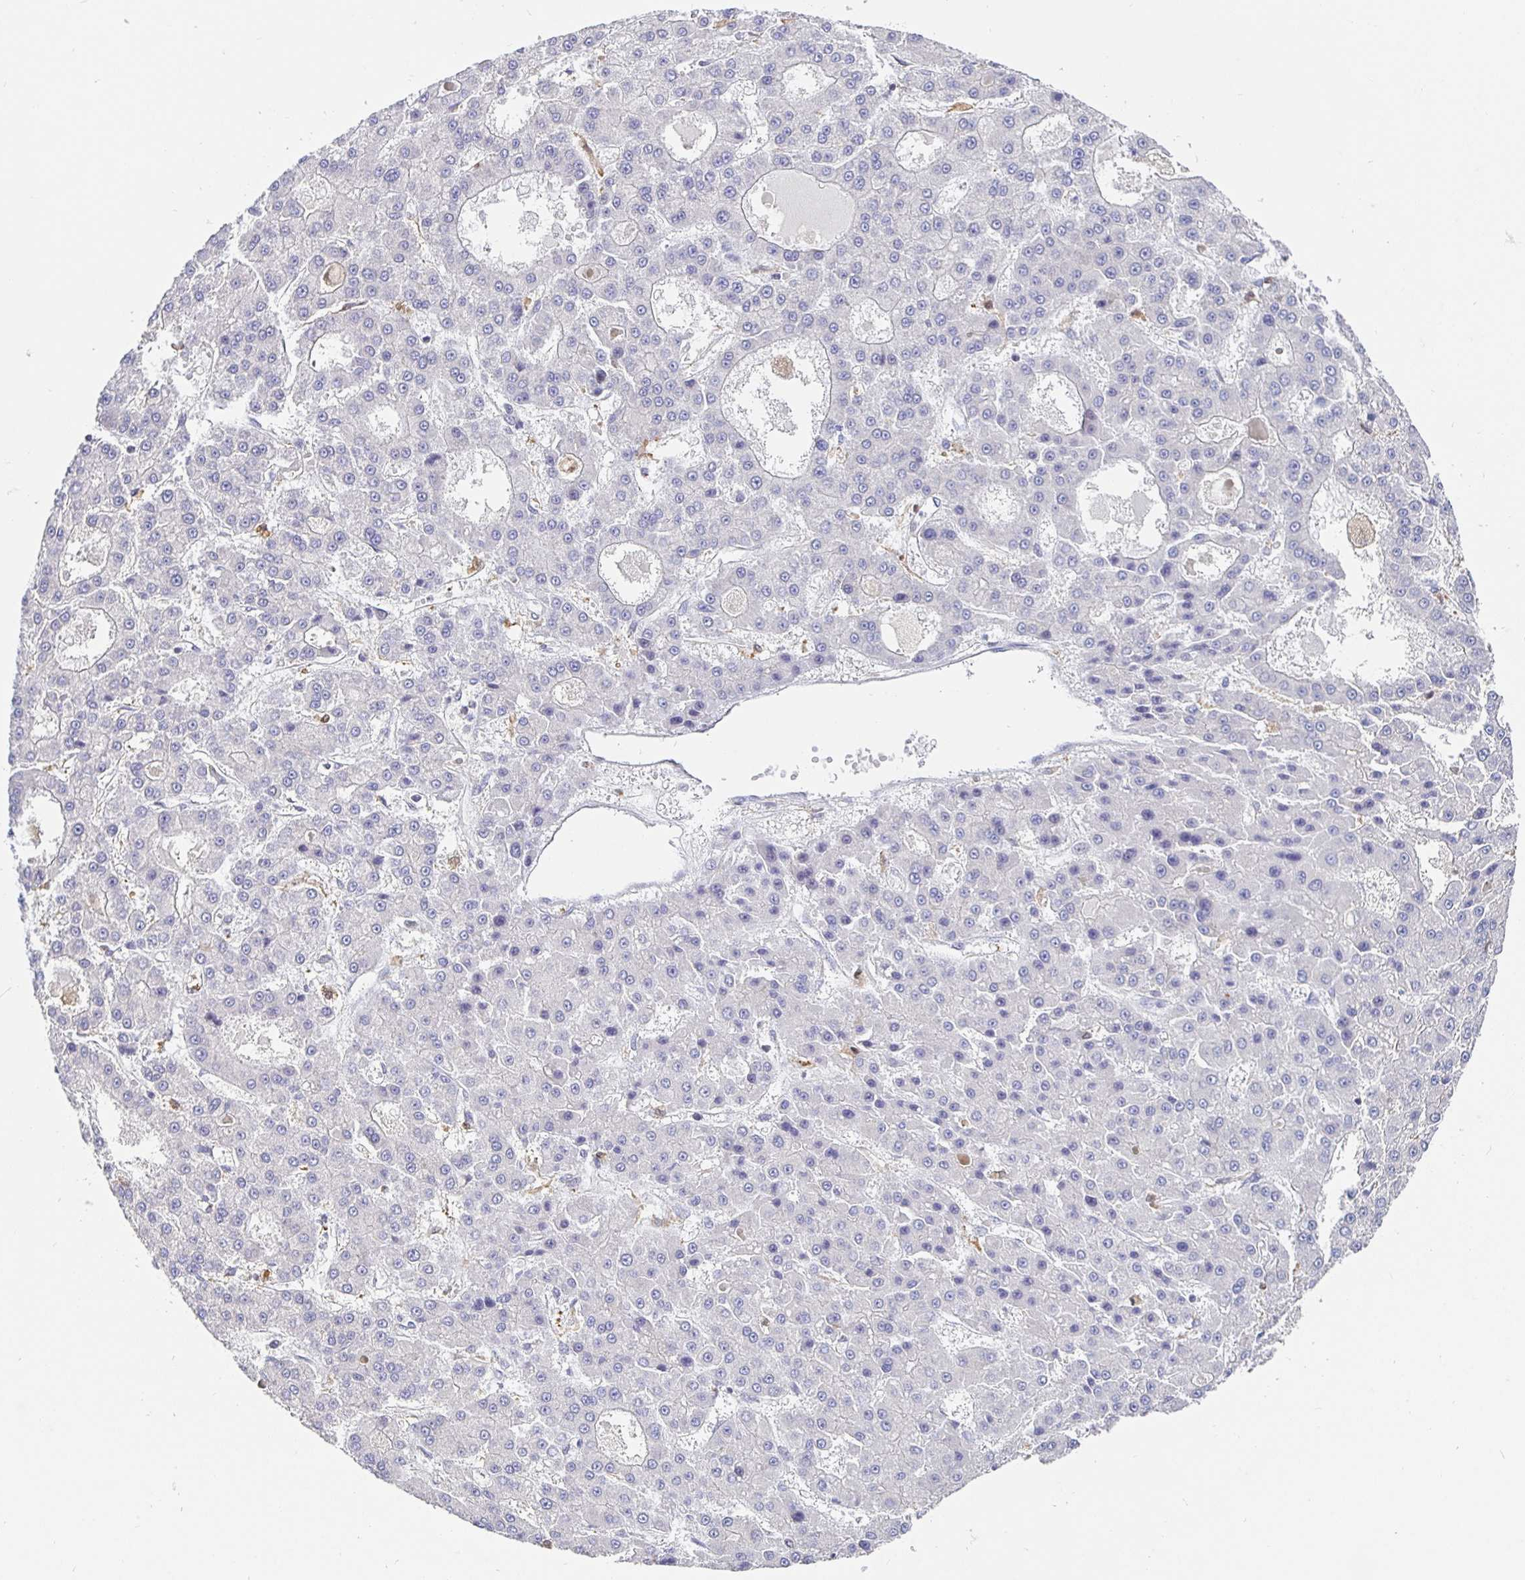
{"staining": {"intensity": "negative", "quantity": "none", "location": "none"}, "tissue": "liver cancer", "cell_type": "Tumor cells", "image_type": "cancer", "snomed": [{"axis": "morphology", "description": "Carcinoma, Hepatocellular, NOS"}, {"axis": "topography", "description": "Liver"}], "caption": "The image demonstrates no significant staining in tumor cells of liver cancer (hepatocellular carcinoma).", "gene": "SATB1", "patient": {"sex": "male", "age": 70}}